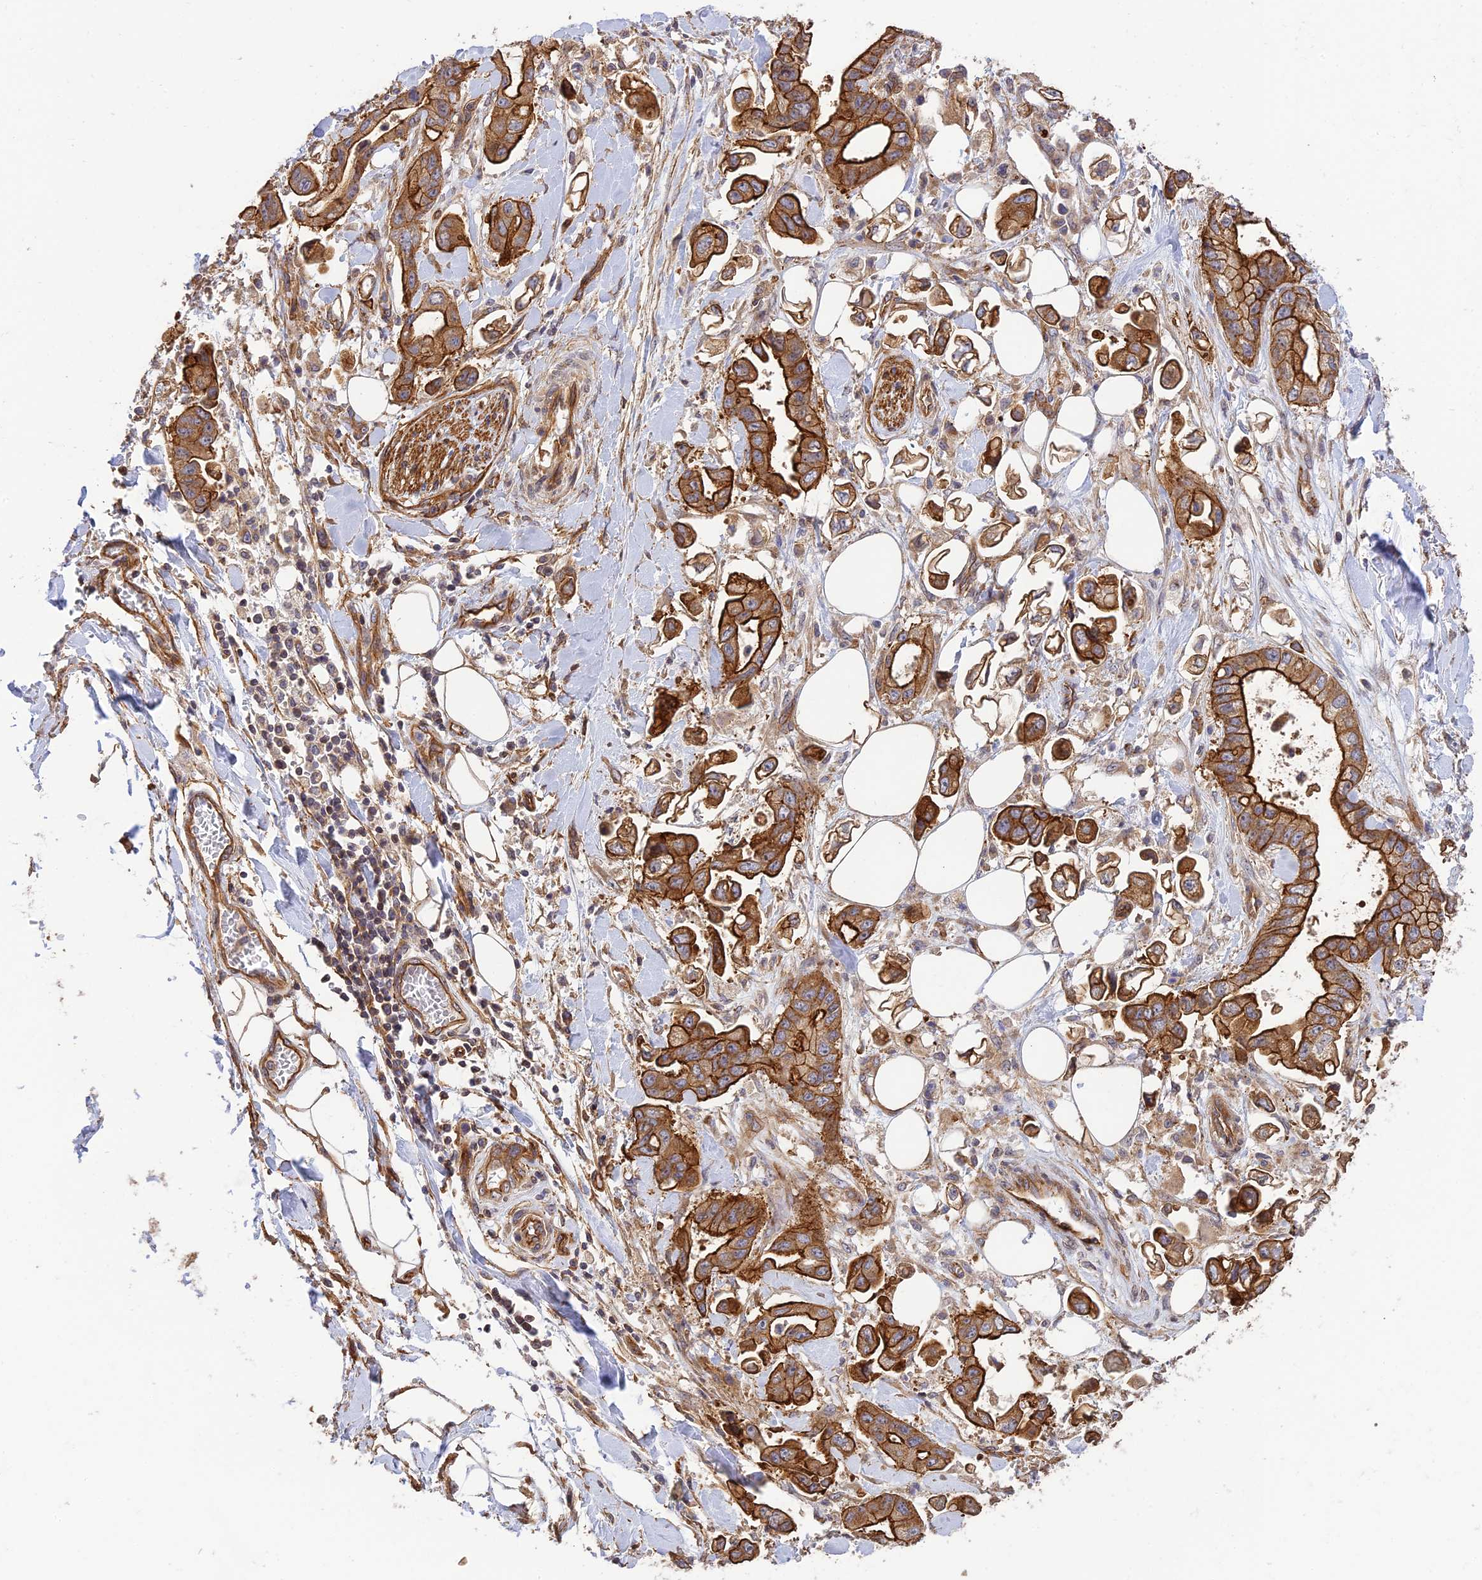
{"staining": {"intensity": "strong", "quantity": ">75%", "location": "cytoplasmic/membranous"}, "tissue": "stomach cancer", "cell_type": "Tumor cells", "image_type": "cancer", "snomed": [{"axis": "morphology", "description": "Adenocarcinoma, NOS"}, {"axis": "topography", "description": "Stomach"}], "caption": "This micrograph reveals adenocarcinoma (stomach) stained with immunohistochemistry (IHC) to label a protein in brown. The cytoplasmic/membranous of tumor cells show strong positivity for the protein. Nuclei are counter-stained blue.", "gene": "HOMER2", "patient": {"sex": "male", "age": 62}}